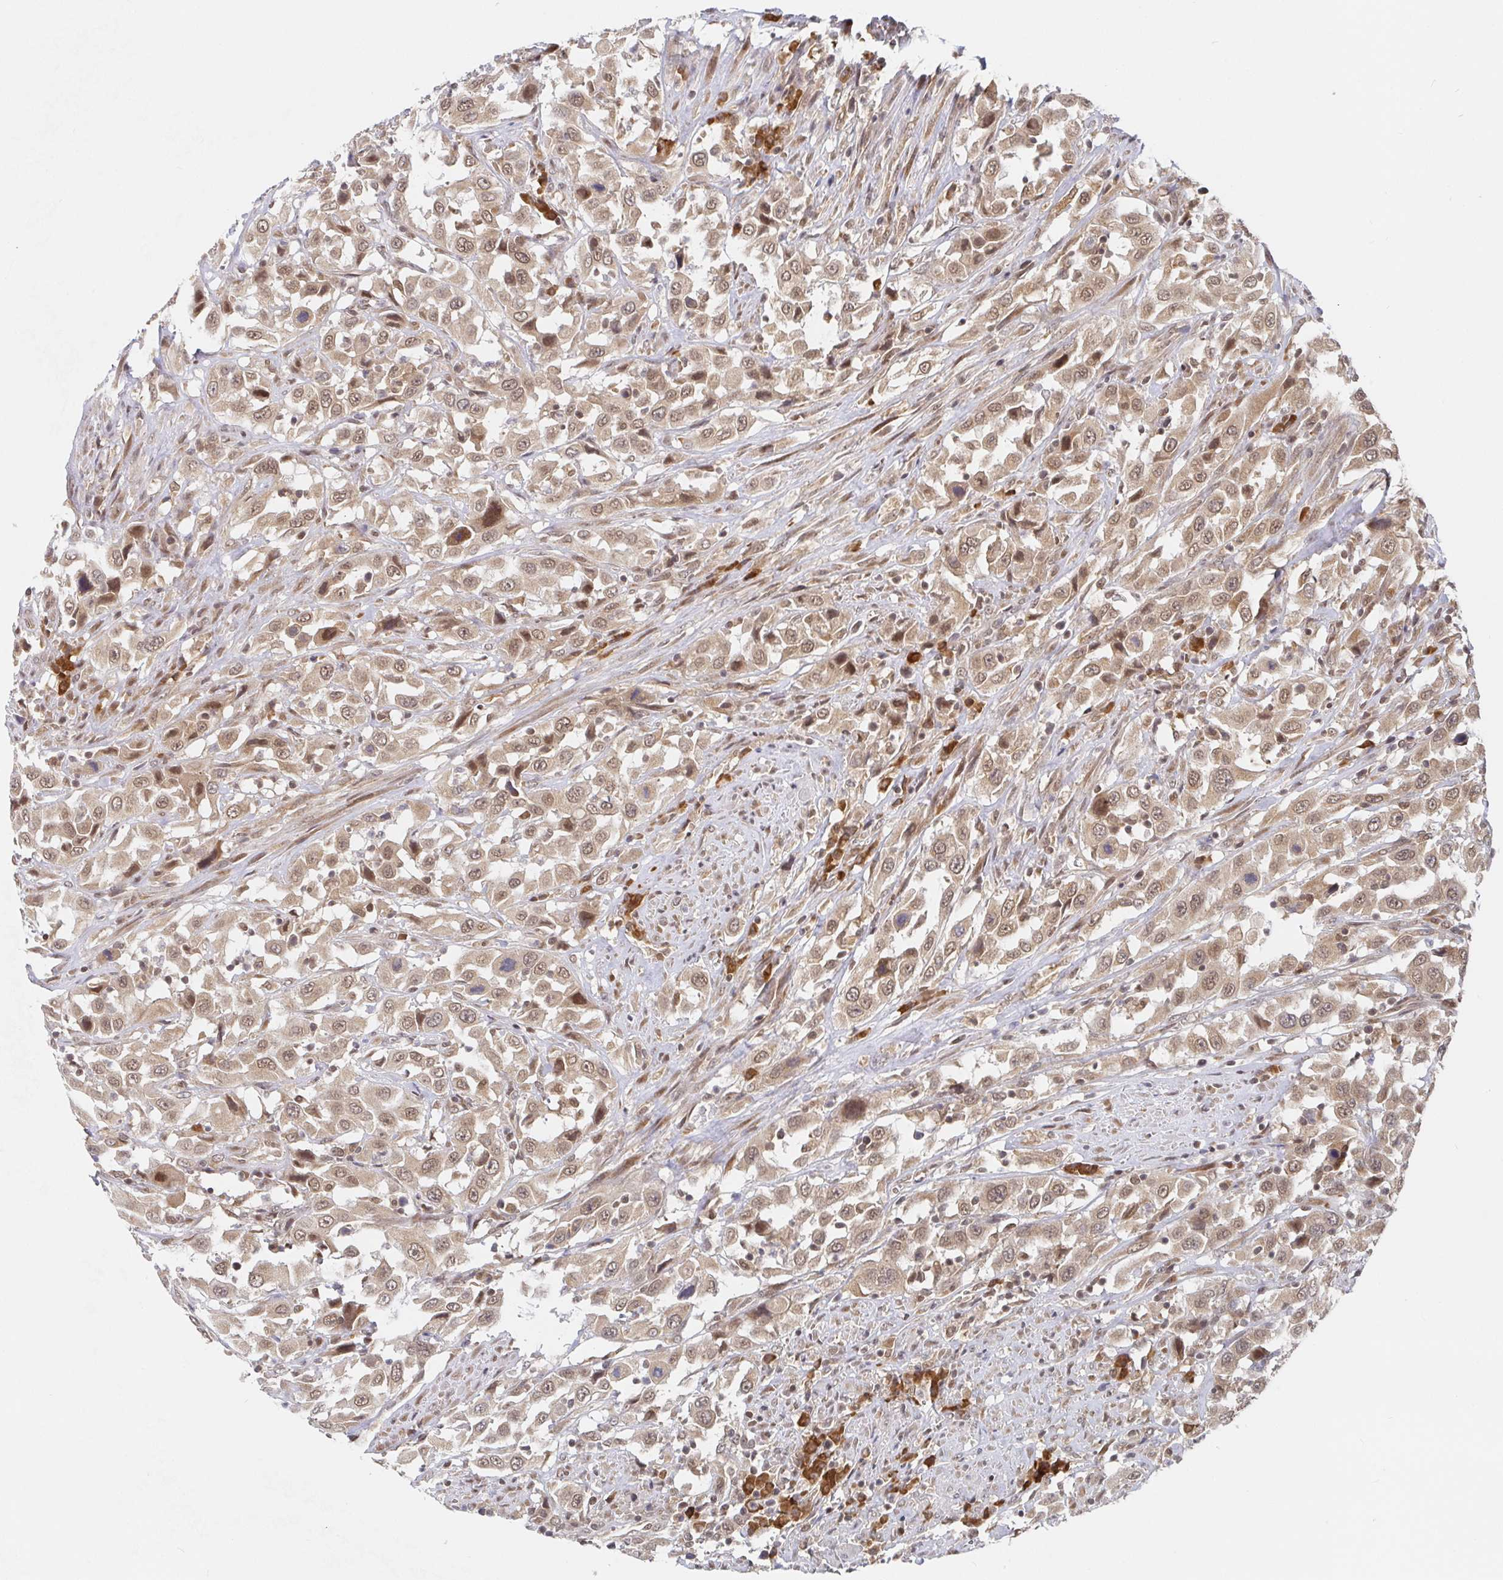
{"staining": {"intensity": "moderate", "quantity": ">75%", "location": "cytoplasmic/membranous,nuclear"}, "tissue": "urothelial cancer", "cell_type": "Tumor cells", "image_type": "cancer", "snomed": [{"axis": "morphology", "description": "Urothelial carcinoma, High grade"}, {"axis": "topography", "description": "Urinary bladder"}], "caption": "A medium amount of moderate cytoplasmic/membranous and nuclear staining is present in approximately >75% of tumor cells in high-grade urothelial carcinoma tissue. The staining was performed using DAB (3,3'-diaminobenzidine) to visualize the protein expression in brown, while the nuclei were stained in blue with hematoxylin (Magnification: 20x).", "gene": "ALG1", "patient": {"sex": "male", "age": 61}}